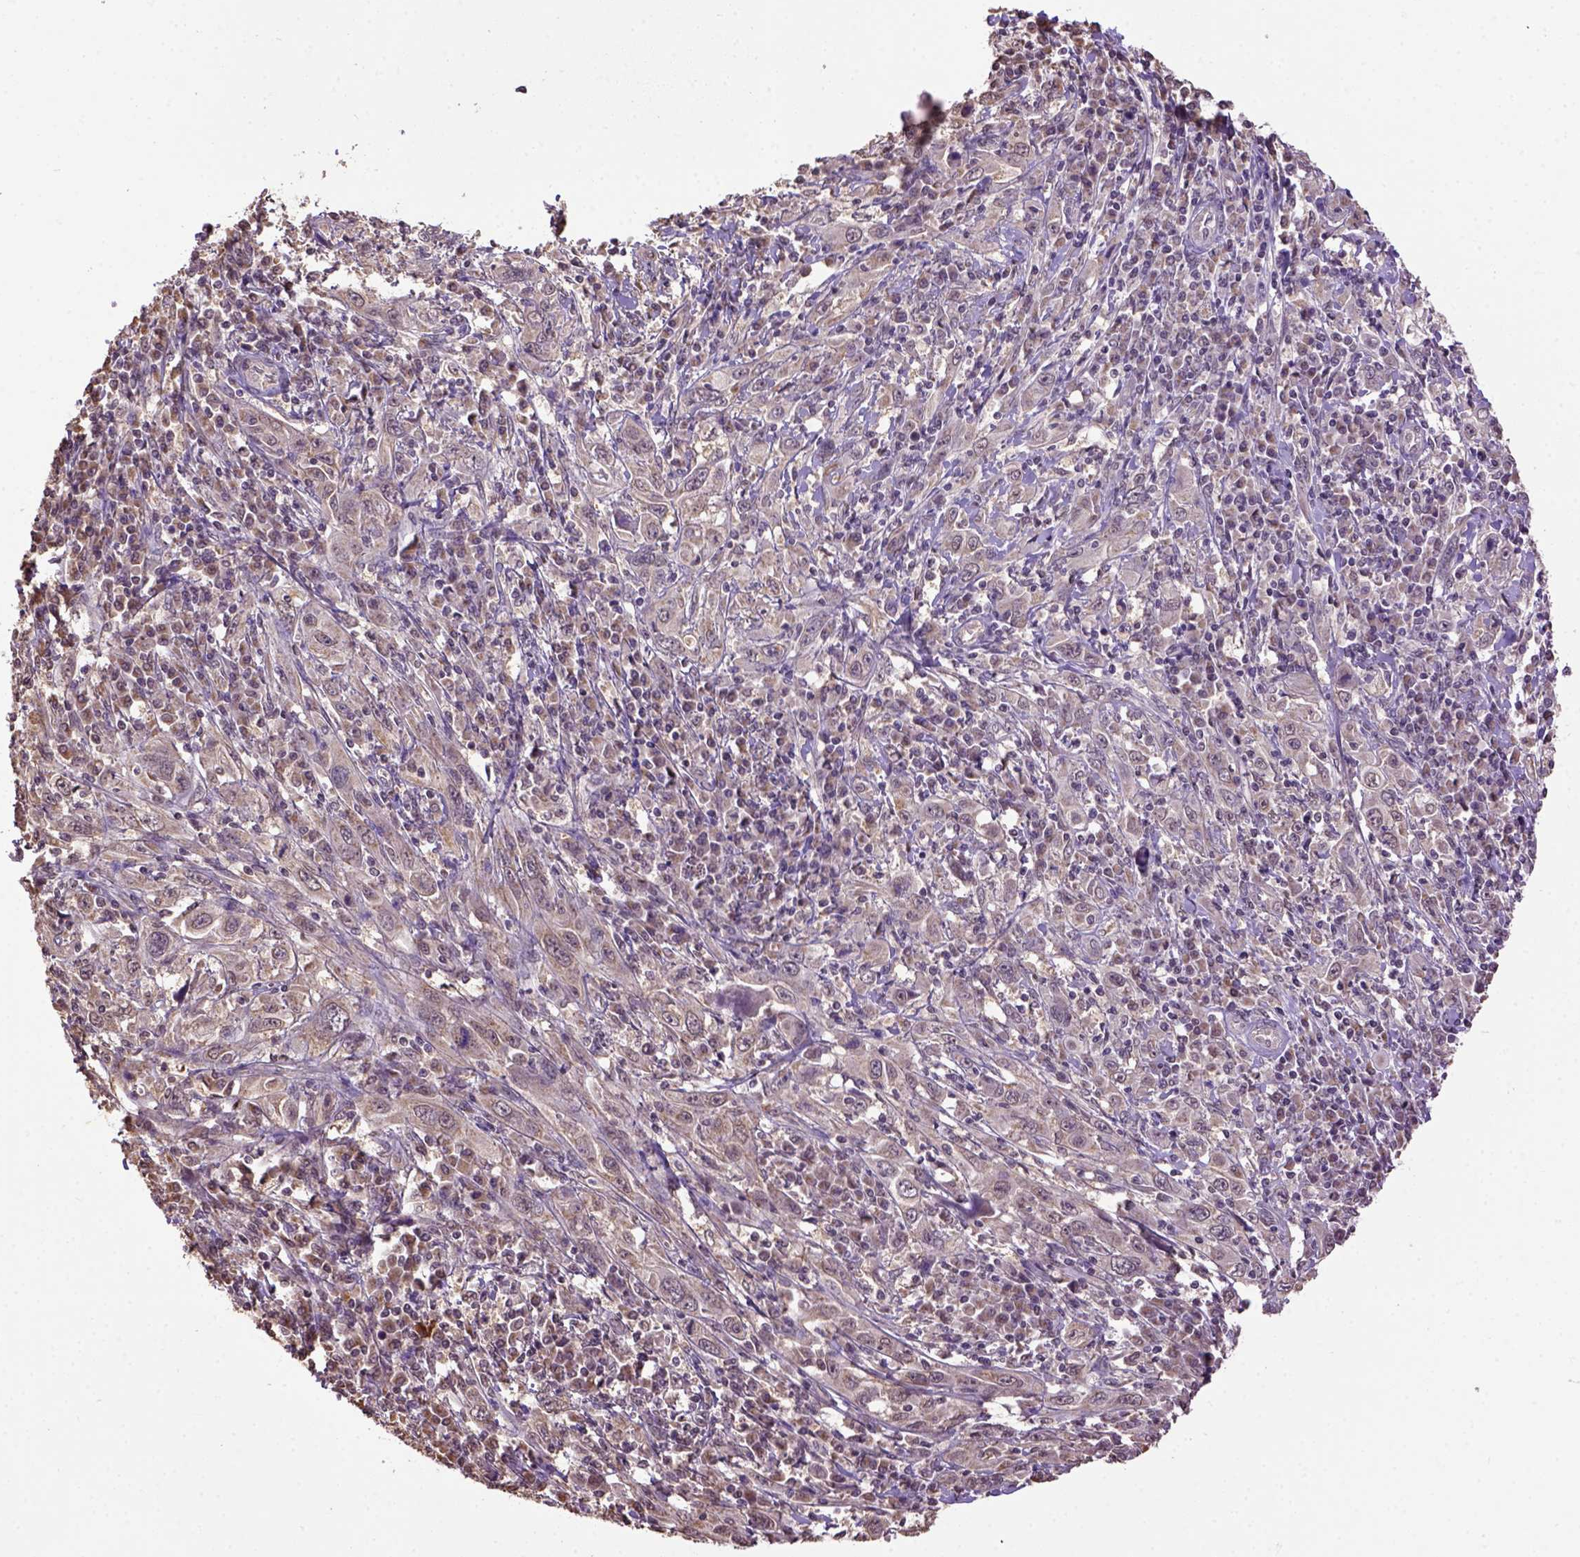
{"staining": {"intensity": "weak", "quantity": "<25%", "location": "cytoplasmic/membranous"}, "tissue": "cervical cancer", "cell_type": "Tumor cells", "image_type": "cancer", "snomed": [{"axis": "morphology", "description": "Squamous cell carcinoma, NOS"}, {"axis": "topography", "description": "Cervix"}], "caption": "Cervical squamous cell carcinoma was stained to show a protein in brown. There is no significant expression in tumor cells. The staining was performed using DAB (3,3'-diaminobenzidine) to visualize the protein expression in brown, while the nuclei were stained in blue with hematoxylin (Magnification: 20x).", "gene": "WDR17", "patient": {"sex": "female", "age": 46}}